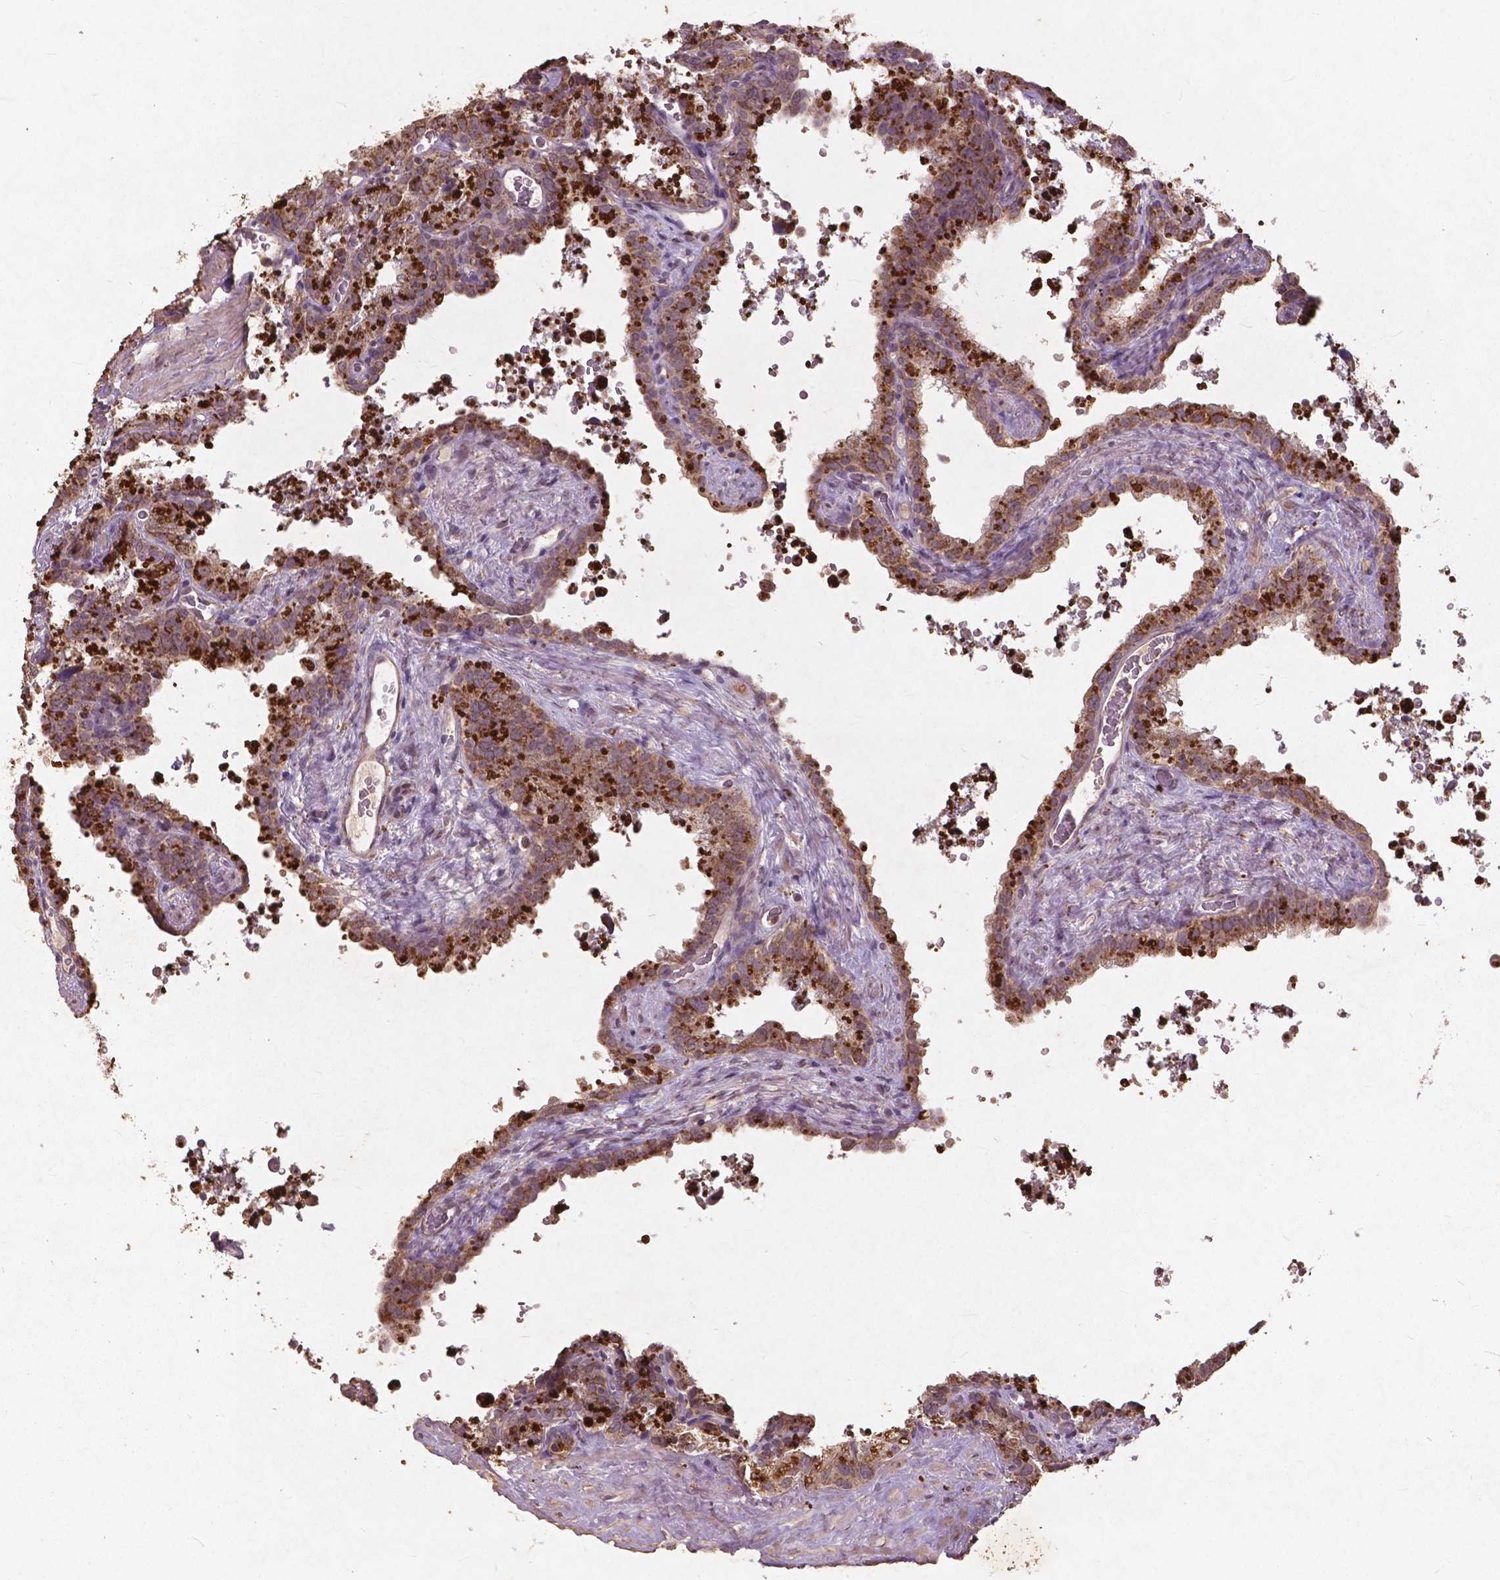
{"staining": {"intensity": "moderate", "quantity": ">75%", "location": "cytoplasmic/membranous"}, "tissue": "seminal vesicle", "cell_type": "Glandular cells", "image_type": "normal", "snomed": [{"axis": "morphology", "description": "Normal tissue, NOS"}, {"axis": "topography", "description": "Prostate"}, {"axis": "topography", "description": "Seminal veicle"}], "caption": "The histopathology image exhibits immunohistochemical staining of benign seminal vesicle. There is moderate cytoplasmic/membranous staining is identified in about >75% of glandular cells.", "gene": "ST6GALNAC5", "patient": {"sex": "male", "age": 71}}